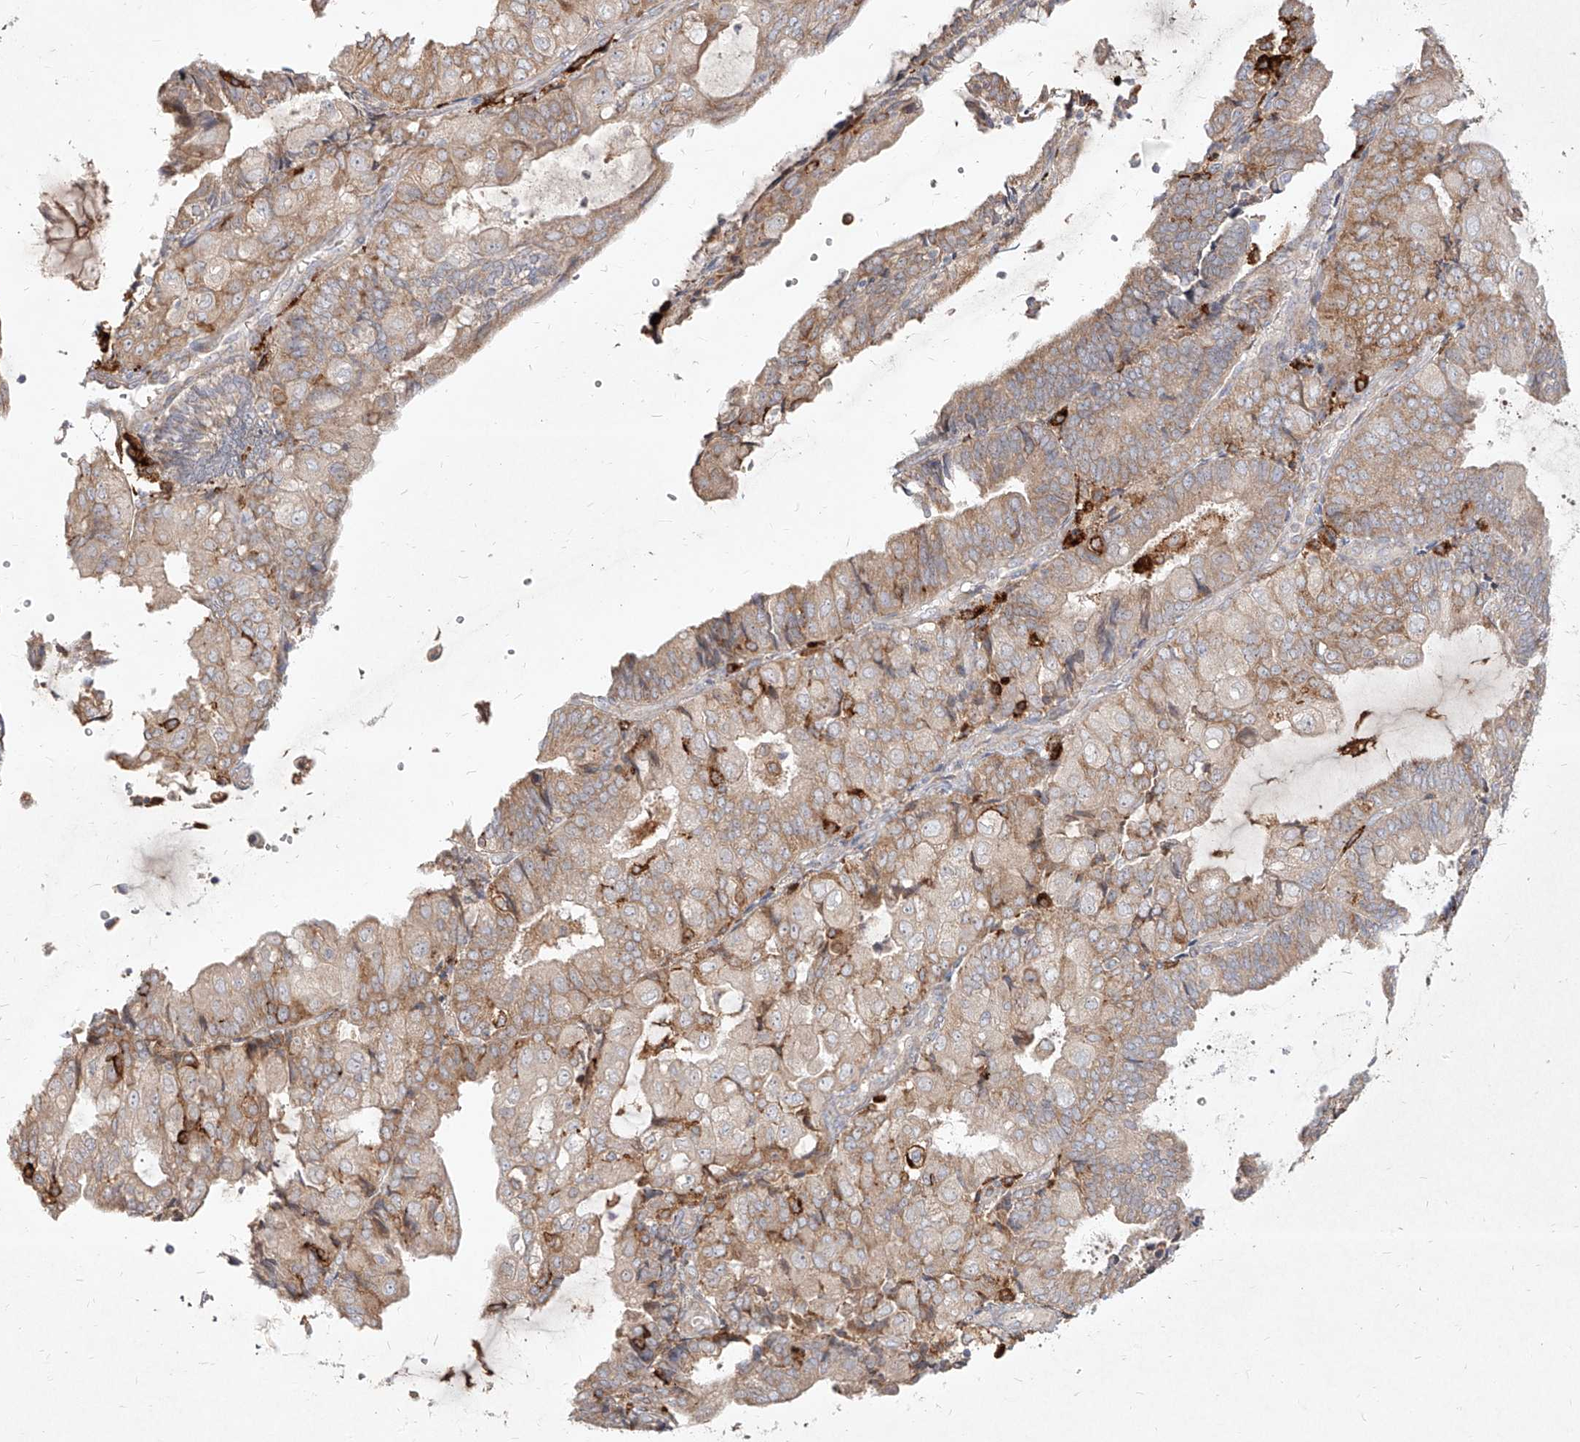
{"staining": {"intensity": "moderate", "quantity": ">75%", "location": "cytoplasmic/membranous"}, "tissue": "endometrial cancer", "cell_type": "Tumor cells", "image_type": "cancer", "snomed": [{"axis": "morphology", "description": "Adenocarcinoma, NOS"}, {"axis": "topography", "description": "Endometrium"}], "caption": "Moderate cytoplasmic/membranous positivity is present in approximately >75% of tumor cells in endometrial adenocarcinoma. The staining was performed using DAB to visualize the protein expression in brown, while the nuclei were stained in blue with hematoxylin (Magnification: 20x).", "gene": "CD209", "patient": {"sex": "female", "age": 81}}